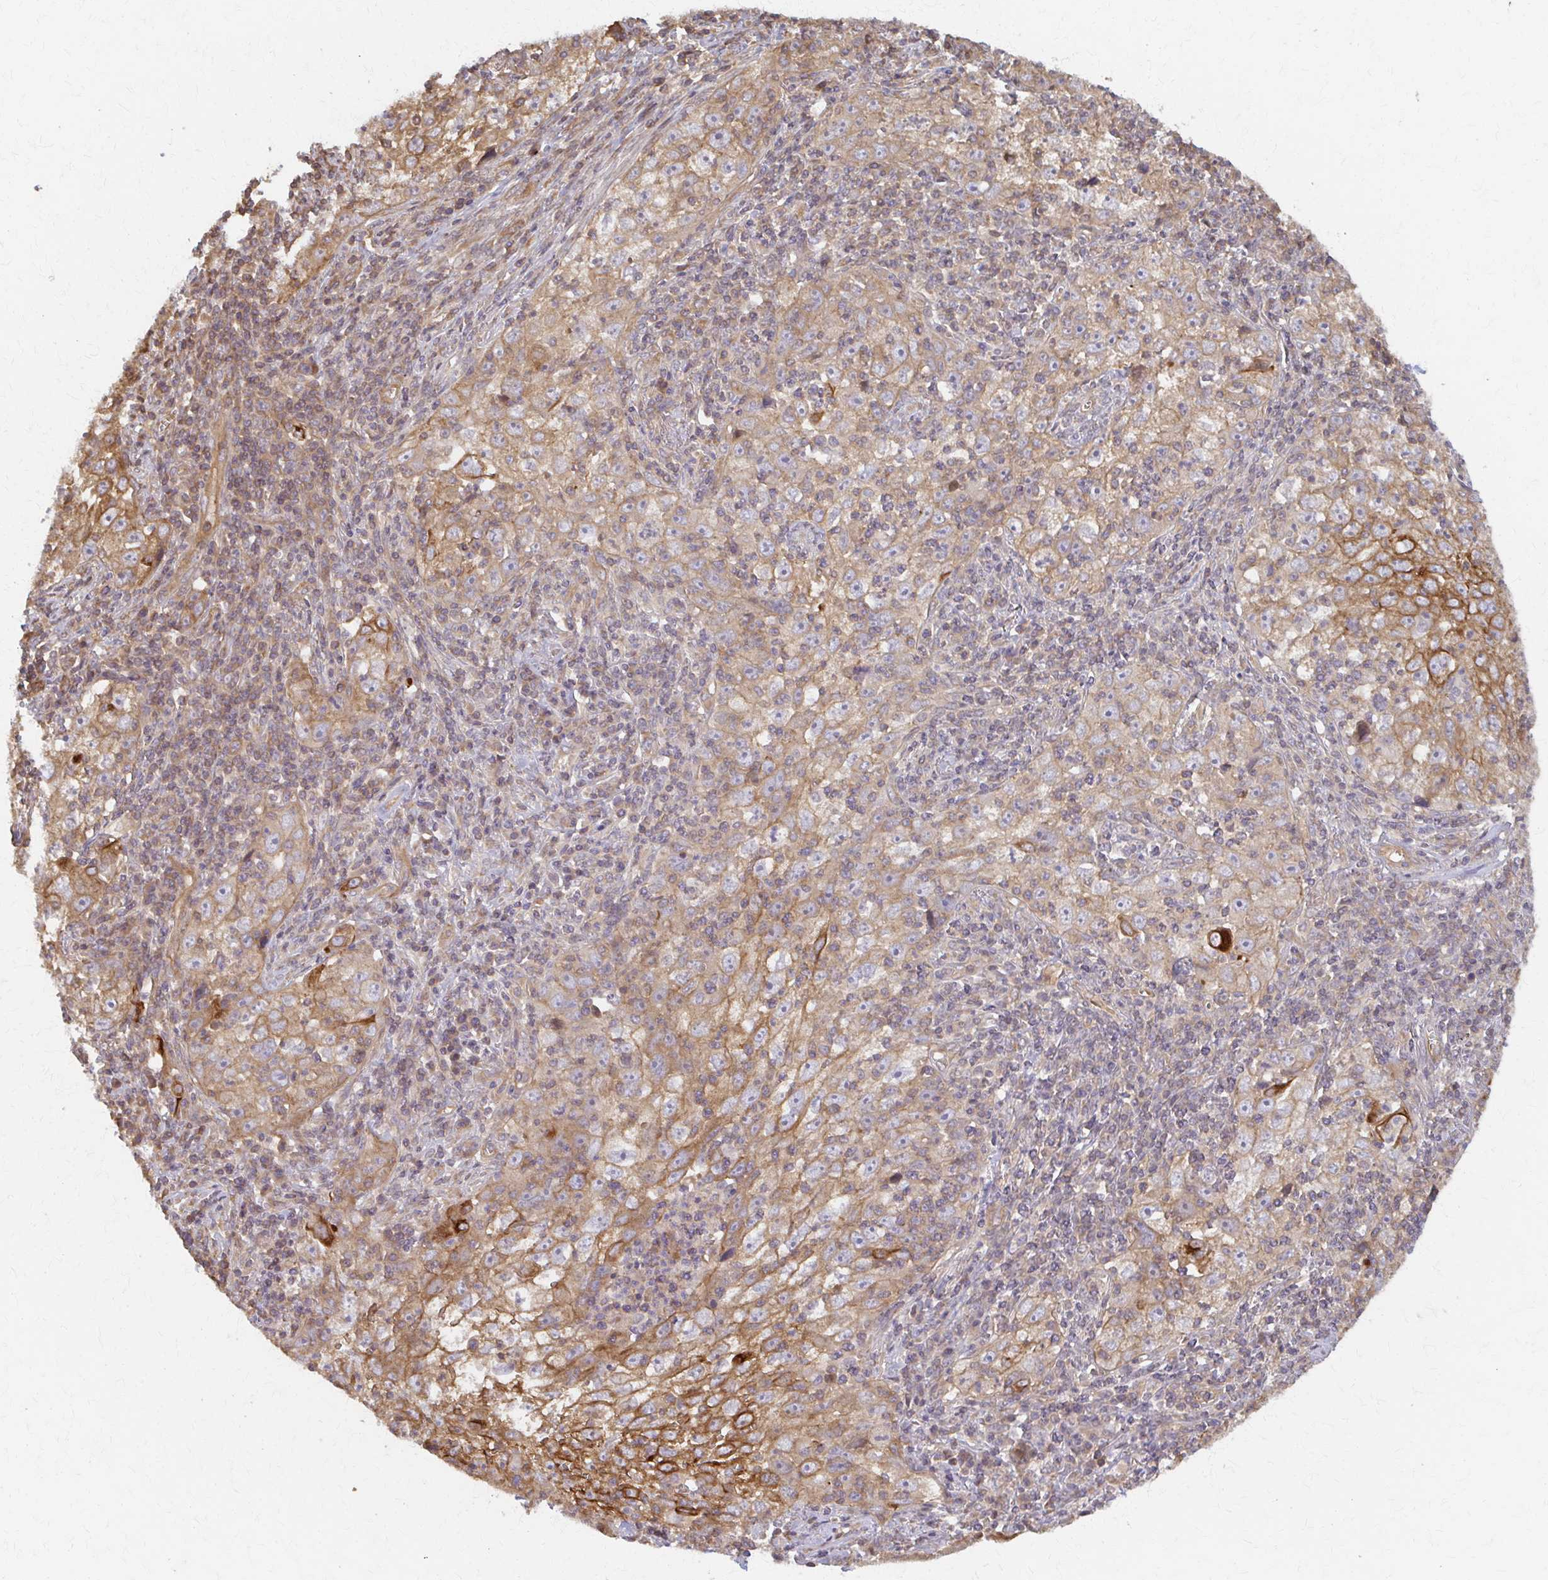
{"staining": {"intensity": "moderate", "quantity": ">75%", "location": "cytoplasmic/membranous"}, "tissue": "lung cancer", "cell_type": "Tumor cells", "image_type": "cancer", "snomed": [{"axis": "morphology", "description": "Squamous cell carcinoma, NOS"}, {"axis": "topography", "description": "Lung"}], "caption": "Tumor cells display moderate cytoplasmic/membranous staining in approximately >75% of cells in lung cancer (squamous cell carcinoma).", "gene": "ARHGAP35", "patient": {"sex": "male", "age": 71}}